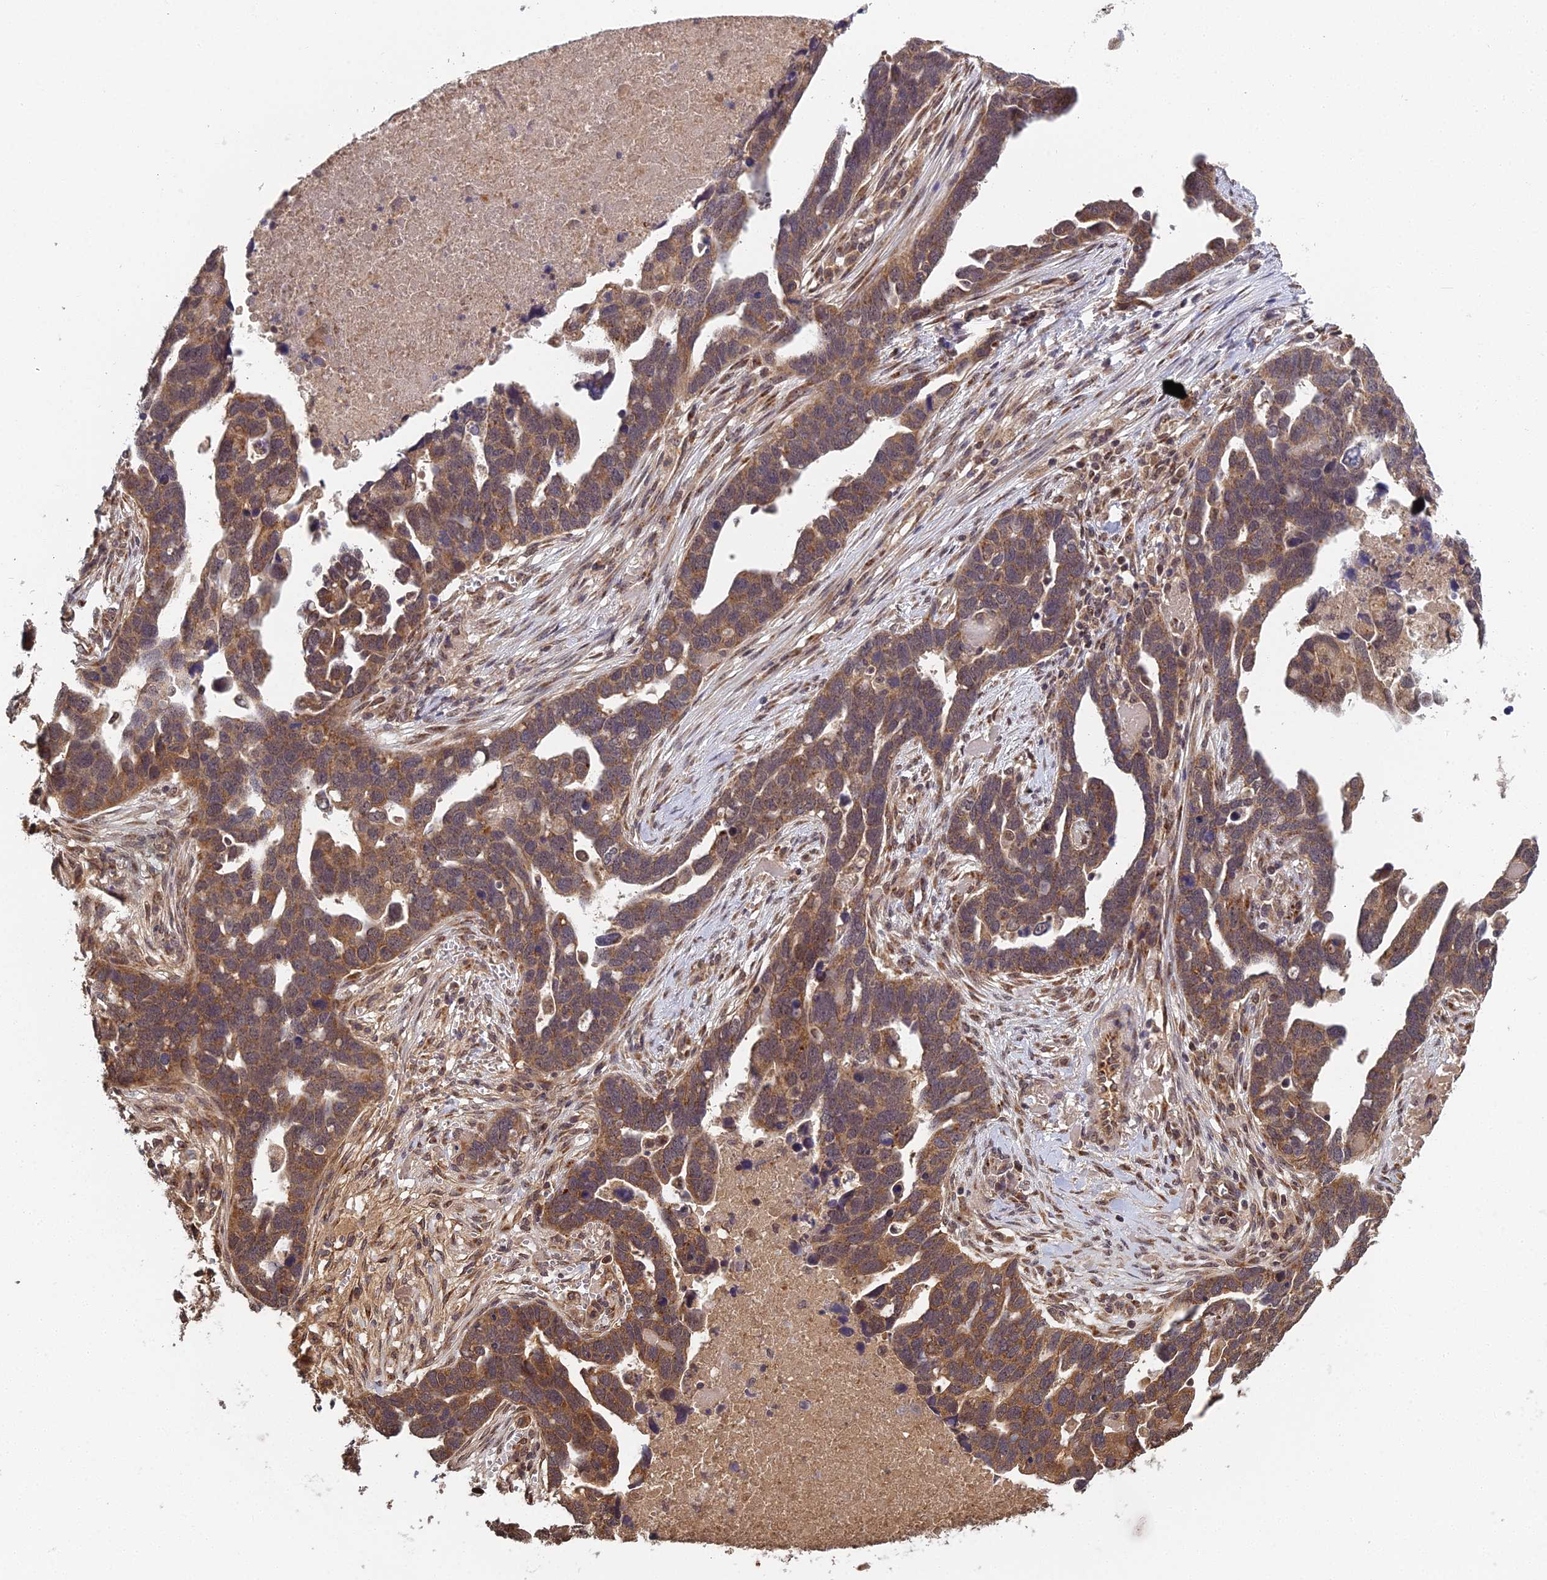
{"staining": {"intensity": "moderate", "quantity": ">75%", "location": "cytoplasmic/membranous"}, "tissue": "ovarian cancer", "cell_type": "Tumor cells", "image_type": "cancer", "snomed": [{"axis": "morphology", "description": "Cystadenocarcinoma, serous, NOS"}, {"axis": "topography", "description": "Ovary"}], "caption": "Protein expression analysis of ovarian cancer (serous cystadenocarcinoma) reveals moderate cytoplasmic/membranous expression in approximately >75% of tumor cells.", "gene": "MEOX1", "patient": {"sex": "female", "age": 54}}